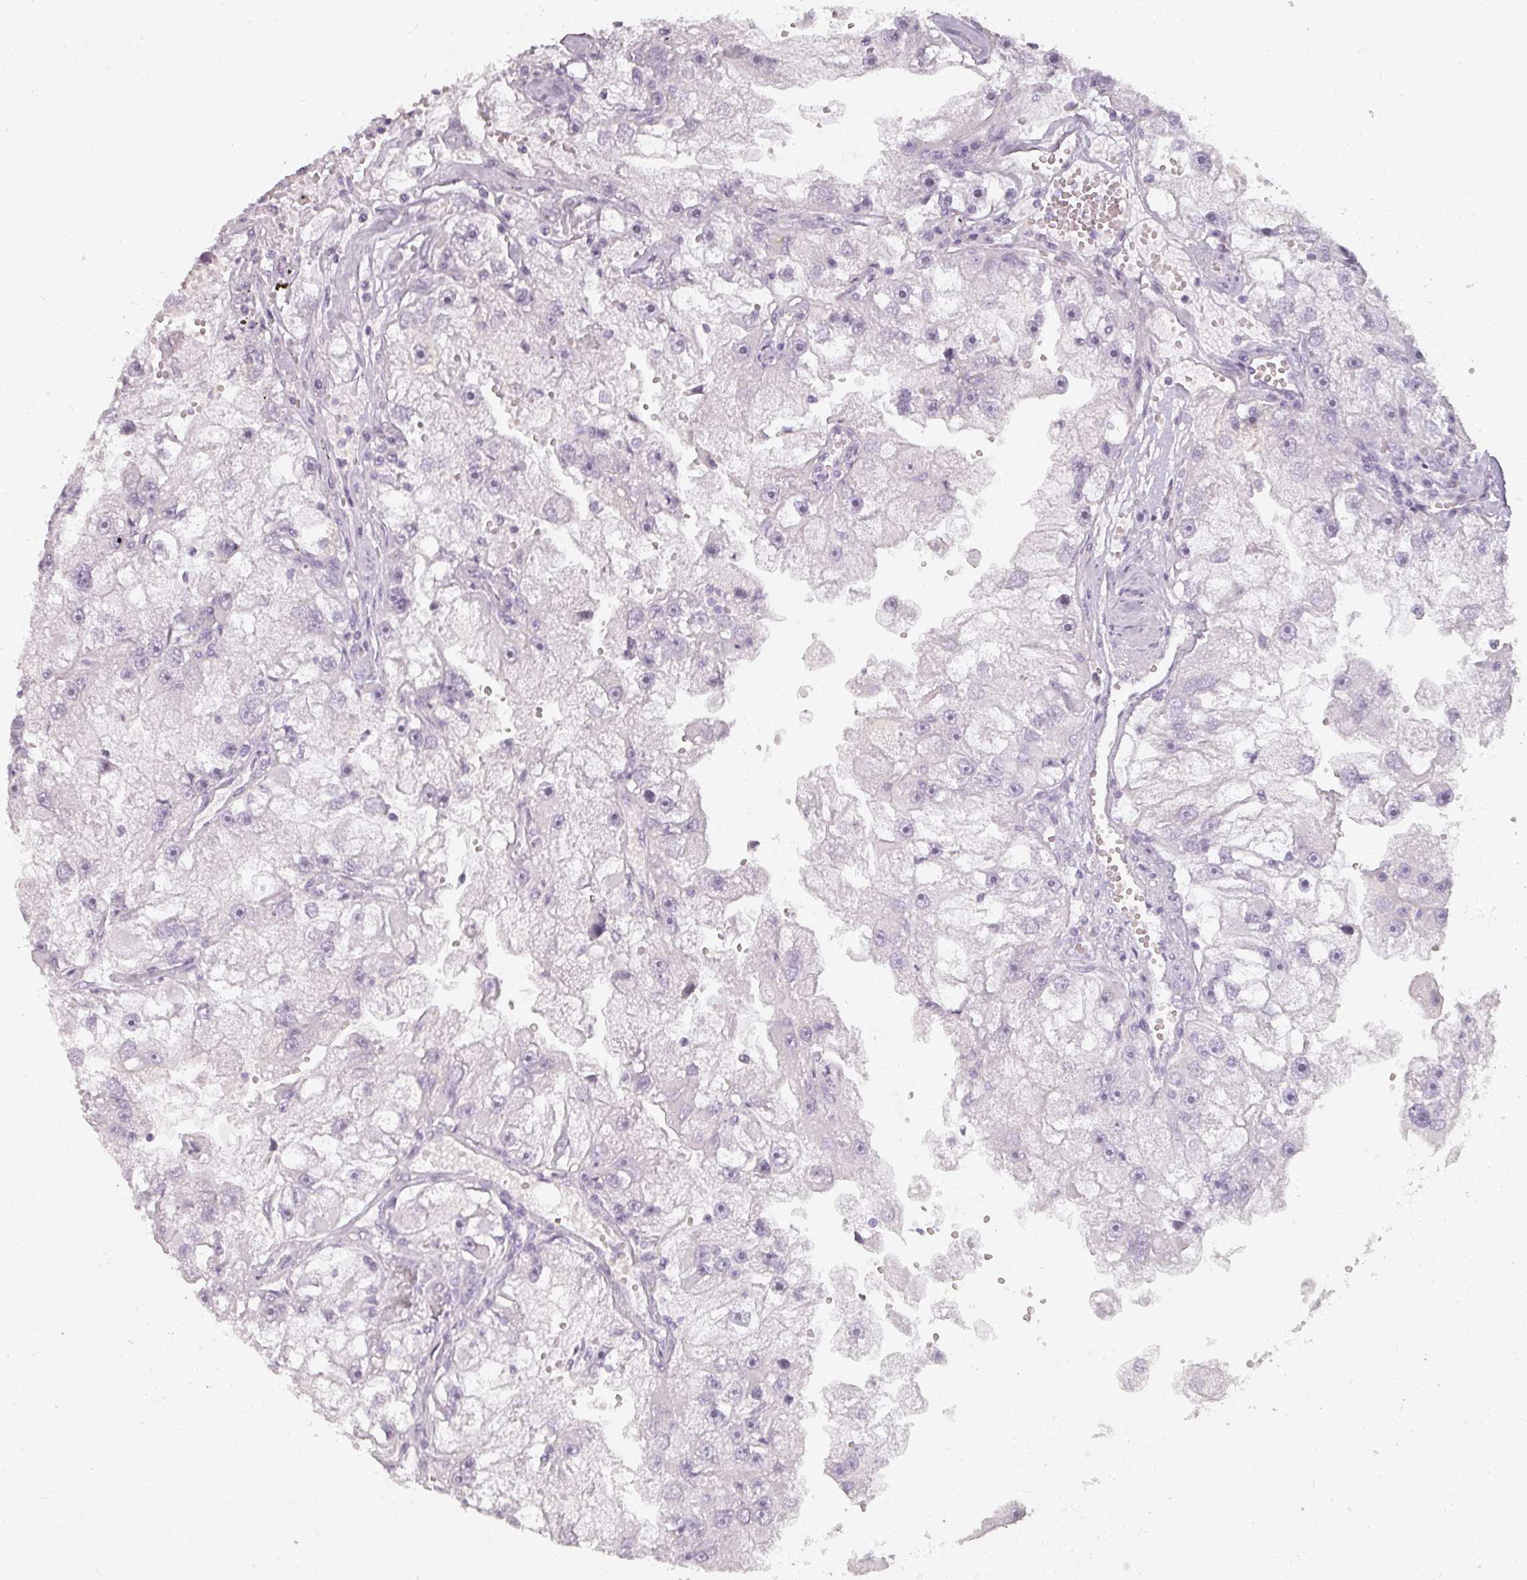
{"staining": {"intensity": "negative", "quantity": "none", "location": "none"}, "tissue": "renal cancer", "cell_type": "Tumor cells", "image_type": "cancer", "snomed": [{"axis": "morphology", "description": "Adenocarcinoma, NOS"}, {"axis": "topography", "description": "Kidney"}], "caption": "IHC micrograph of neoplastic tissue: adenocarcinoma (renal) stained with DAB shows no significant protein staining in tumor cells.", "gene": "REG3G", "patient": {"sex": "male", "age": 63}}